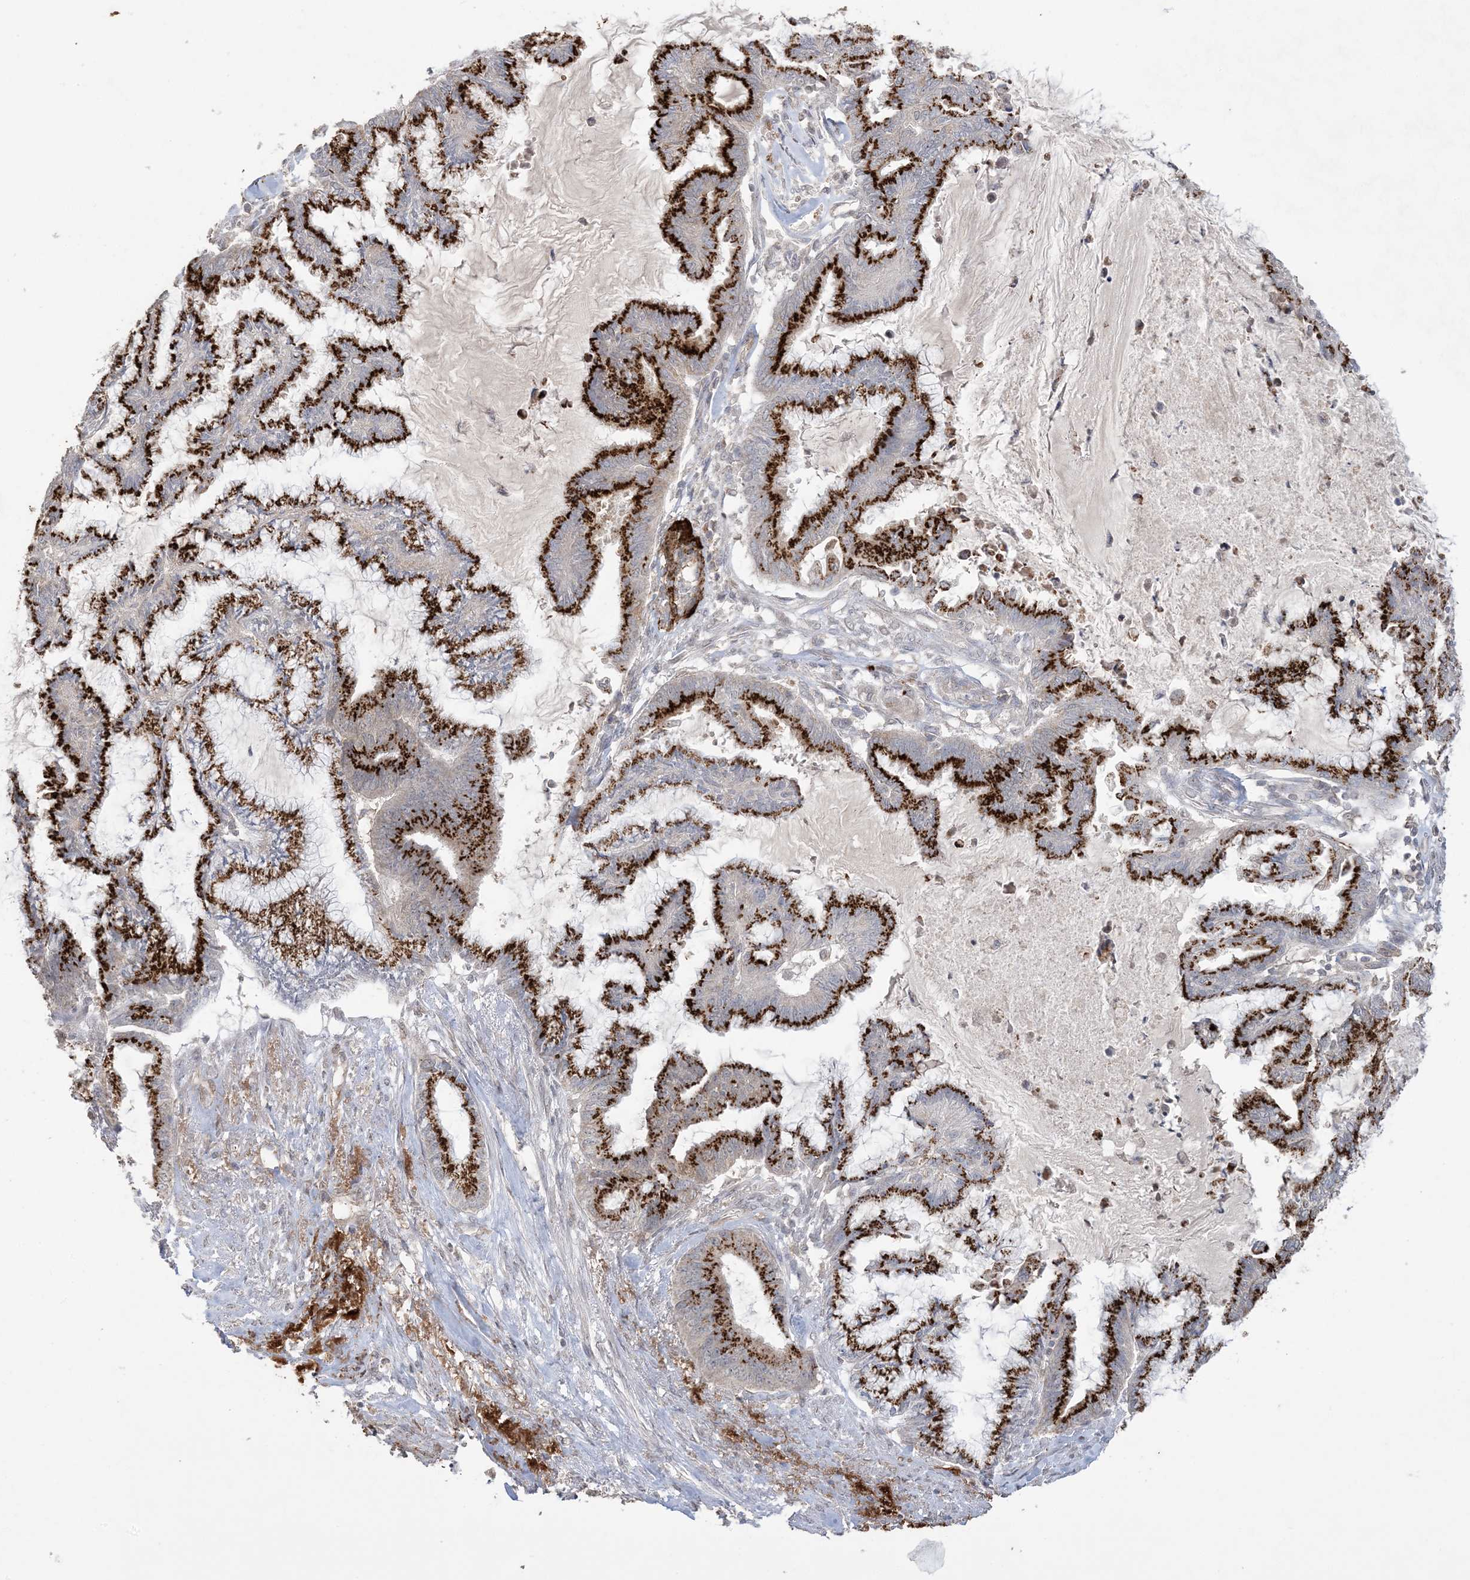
{"staining": {"intensity": "strong", "quantity": ">75%", "location": "cytoplasmic/membranous"}, "tissue": "endometrial cancer", "cell_type": "Tumor cells", "image_type": "cancer", "snomed": [{"axis": "morphology", "description": "Adenocarcinoma, NOS"}, {"axis": "topography", "description": "Endometrium"}], "caption": "Endometrial cancer (adenocarcinoma) stained with immunohistochemistry displays strong cytoplasmic/membranous staining in approximately >75% of tumor cells. Using DAB (brown) and hematoxylin (blue) stains, captured at high magnification using brightfield microscopy.", "gene": "XRN1", "patient": {"sex": "female", "age": 86}}